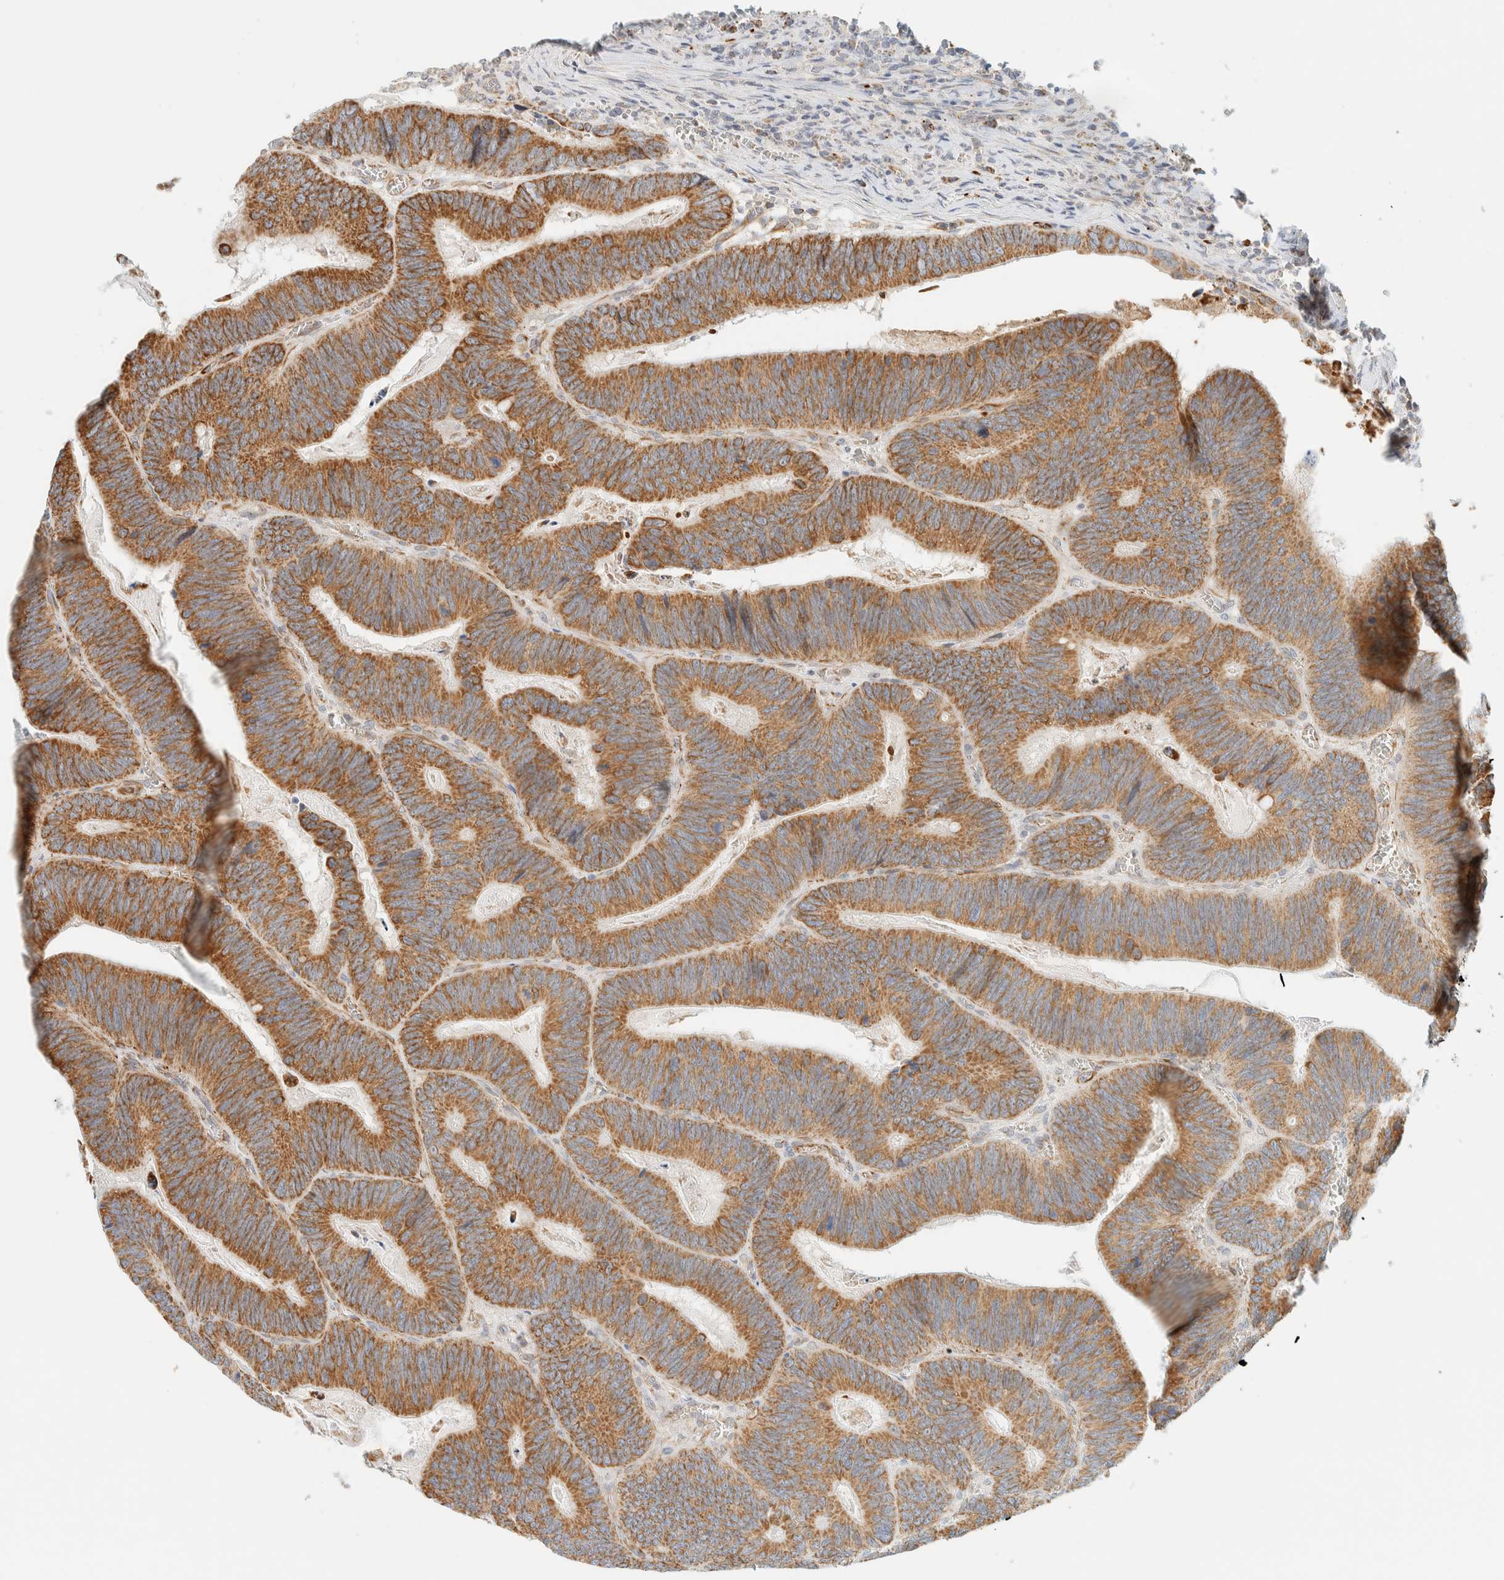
{"staining": {"intensity": "moderate", "quantity": ">75%", "location": "cytoplasmic/membranous"}, "tissue": "colorectal cancer", "cell_type": "Tumor cells", "image_type": "cancer", "snomed": [{"axis": "morphology", "description": "Inflammation, NOS"}, {"axis": "morphology", "description": "Adenocarcinoma, NOS"}, {"axis": "topography", "description": "Colon"}], "caption": "DAB immunohistochemical staining of human adenocarcinoma (colorectal) shows moderate cytoplasmic/membranous protein staining in approximately >75% of tumor cells. Nuclei are stained in blue.", "gene": "KIFAP3", "patient": {"sex": "male", "age": 72}}